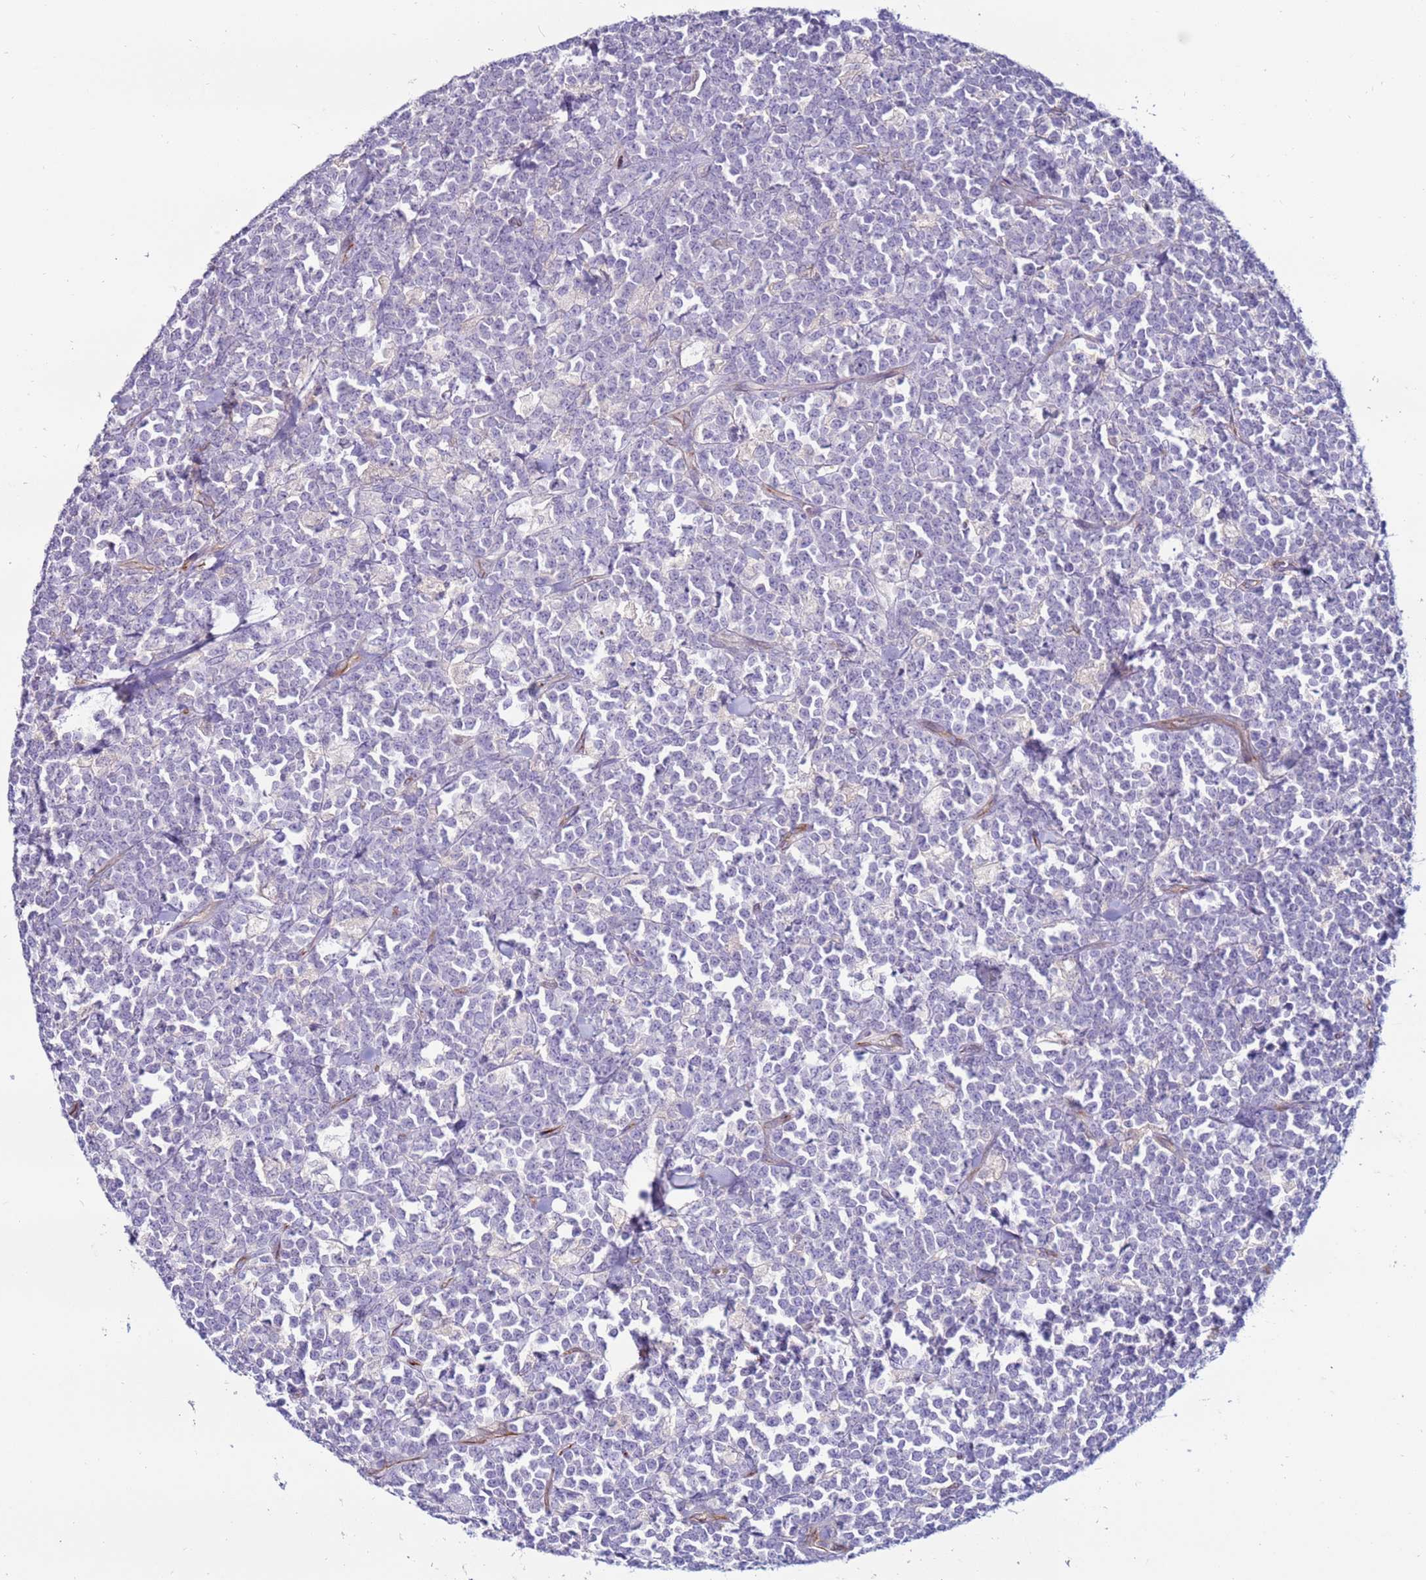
{"staining": {"intensity": "negative", "quantity": "none", "location": "none"}, "tissue": "lymphoma", "cell_type": "Tumor cells", "image_type": "cancer", "snomed": [{"axis": "morphology", "description": "Malignant lymphoma, non-Hodgkin's type, High grade"}, {"axis": "topography", "description": "Small intestine"}, {"axis": "topography", "description": "Colon"}], "caption": "This micrograph is of malignant lymphoma, non-Hodgkin's type (high-grade) stained with immunohistochemistry (IHC) to label a protein in brown with the nuclei are counter-stained blue. There is no staining in tumor cells.", "gene": "CLEC4M", "patient": {"sex": "male", "age": 8}}